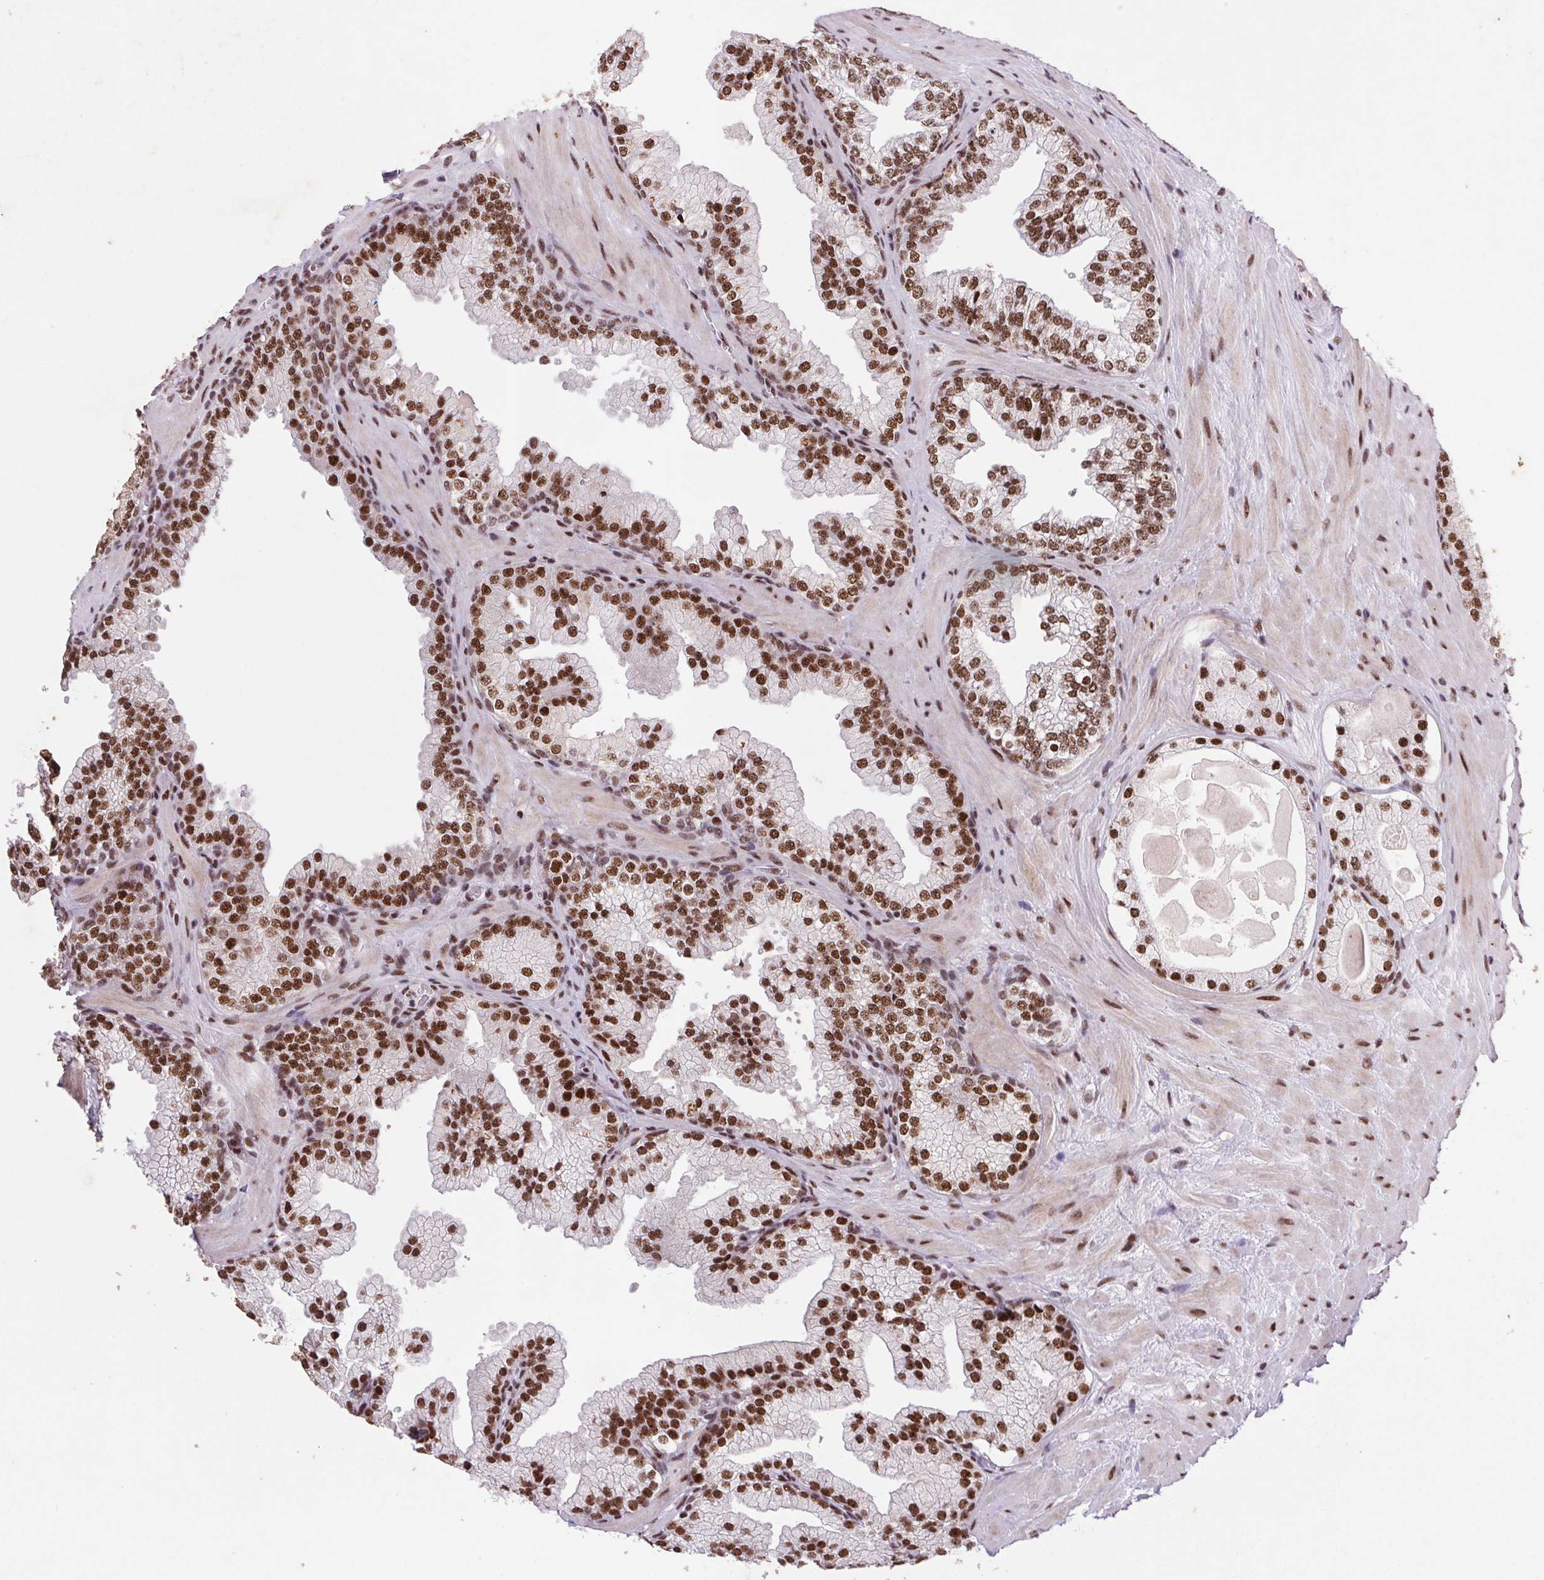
{"staining": {"intensity": "strong", "quantity": ">75%", "location": "nuclear"}, "tissue": "prostate", "cell_type": "Glandular cells", "image_type": "normal", "snomed": [{"axis": "morphology", "description": "Normal tissue, NOS"}, {"axis": "topography", "description": "Prostate"}, {"axis": "topography", "description": "Peripheral nerve tissue"}], "caption": "Immunohistochemical staining of benign prostate shows strong nuclear protein expression in about >75% of glandular cells. (Stains: DAB (3,3'-diaminobenzidine) in brown, nuclei in blue, Microscopy: brightfield microscopy at high magnification).", "gene": "LDLRAD4", "patient": {"sex": "male", "age": 61}}